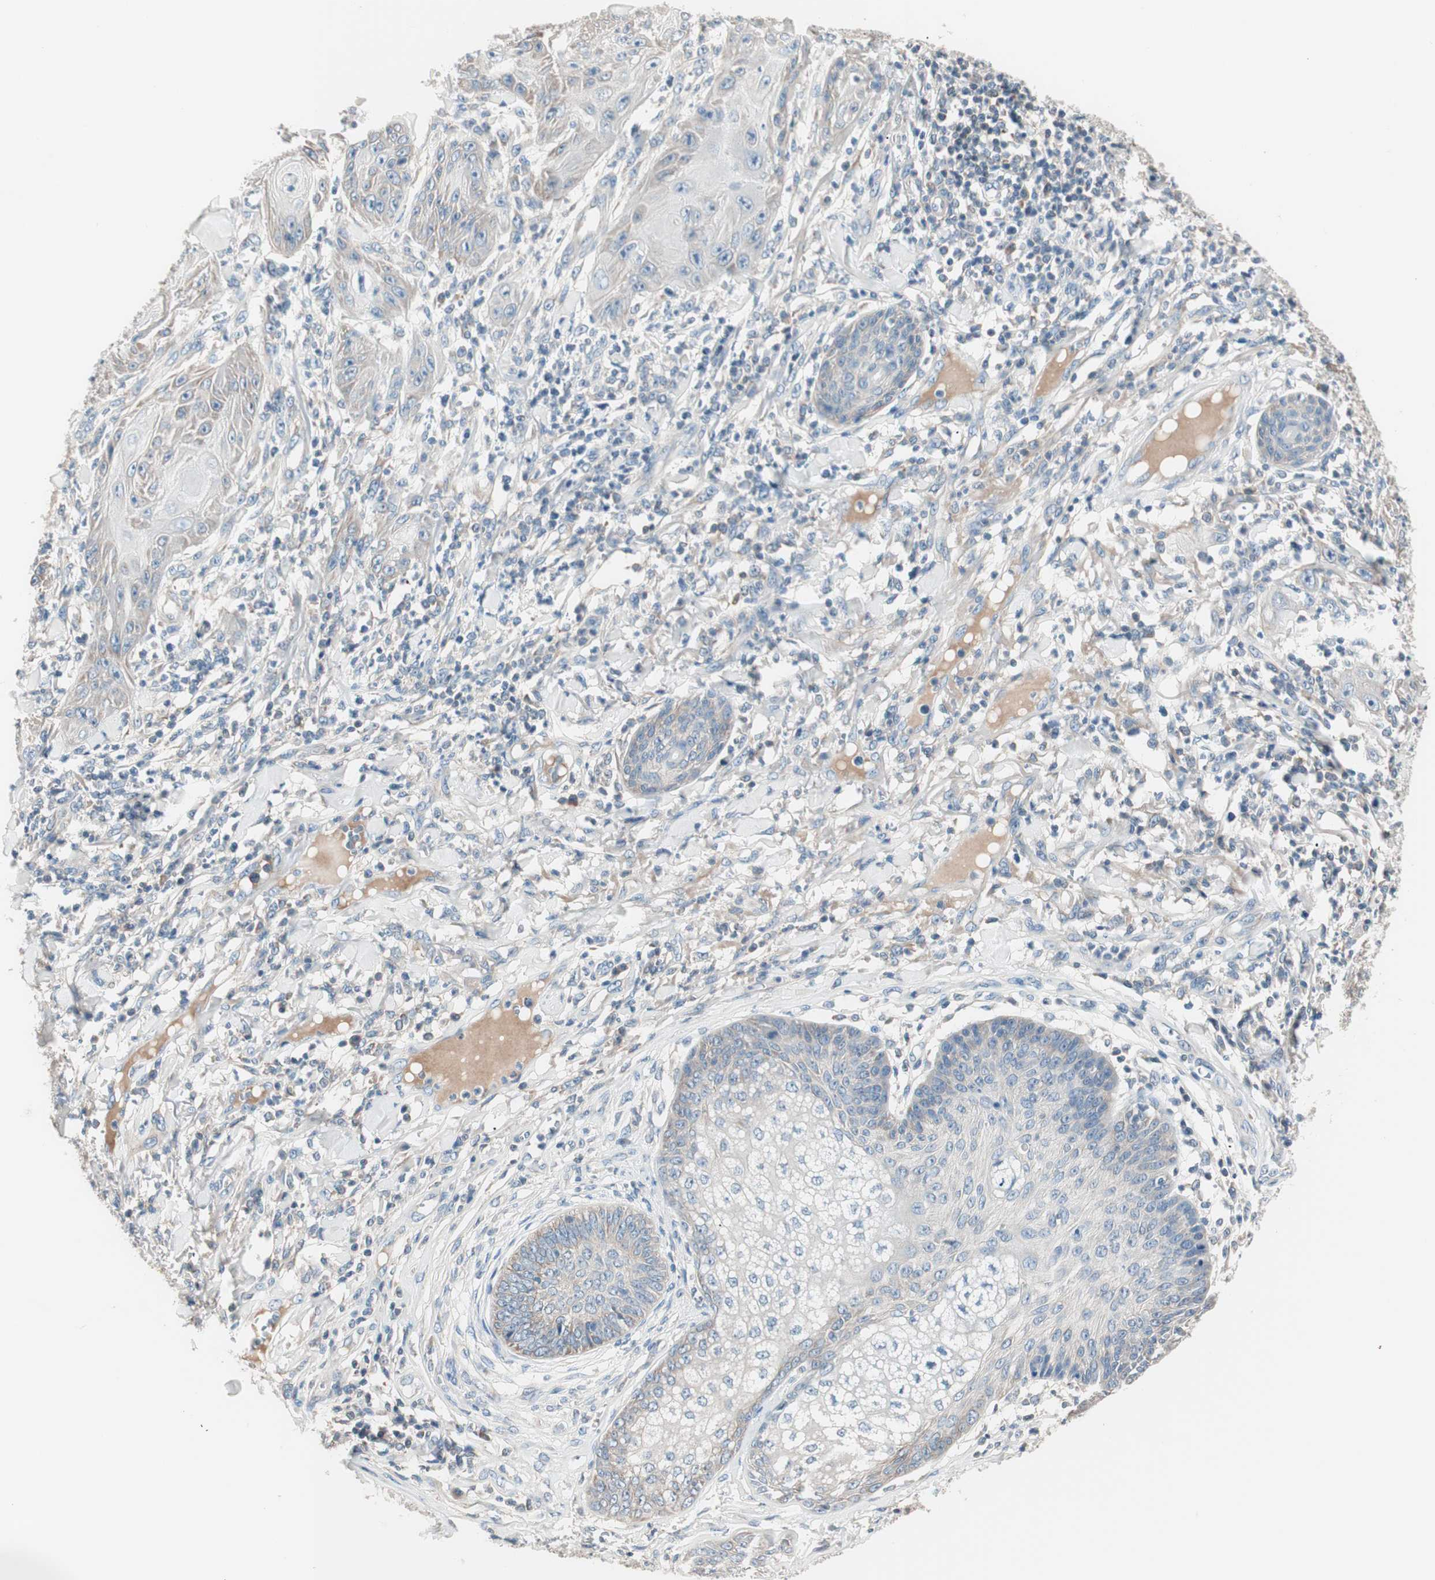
{"staining": {"intensity": "weak", "quantity": "<25%", "location": "cytoplasmic/membranous"}, "tissue": "skin cancer", "cell_type": "Tumor cells", "image_type": "cancer", "snomed": [{"axis": "morphology", "description": "Squamous cell carcinoma, NOS"}, {"axis": "topography", "description": "Skin"}], "caption": "Skin cancer (squamous cell carcinoma) stained for a protein using IHC exhibits no staining tumor cells.", "gene": "RAD54B", "patient": {"sex": "female", "age": 78}}